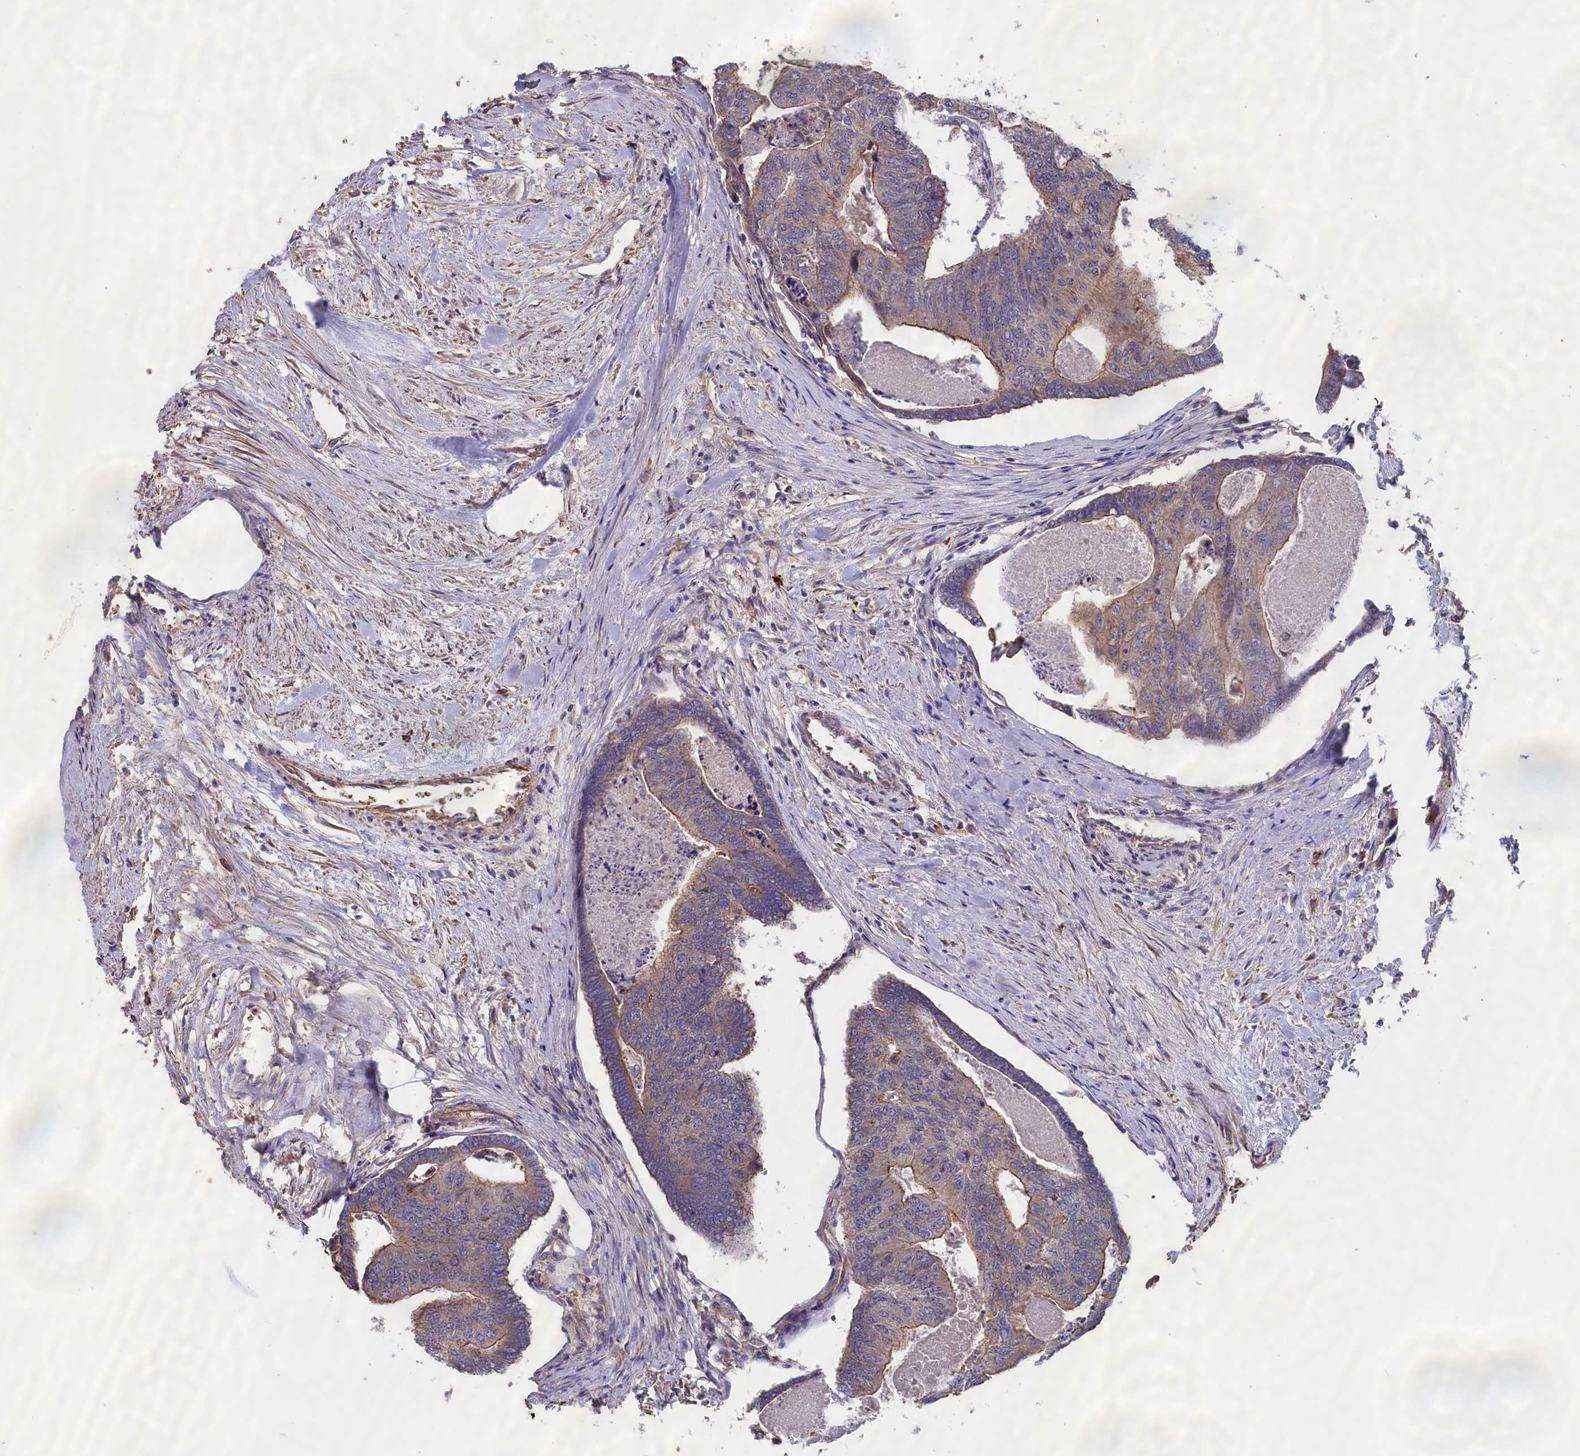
{"staining": {"intensity": "moderate", "quantity": "25%-75%", "location": "cytoplasmic/membranous"}, "tissue": "colorectal cancer", "cell_type": "Tumor cells", "image_type": "cancer", "snomed": [{"axis": "morphology", "description": "Adenocarcinoma, NOS"}, {"axis": "topography", "description": "Colon"}], "caption": "Adenocarcinoma (colorectal) stained with a brown dye demonstrates moderate cytoplasmic/membranous positive expression in about 25%-75% of tumor cells.", "gene": "ANKRD2", "patient": {"sex": "female", "age": 67}}